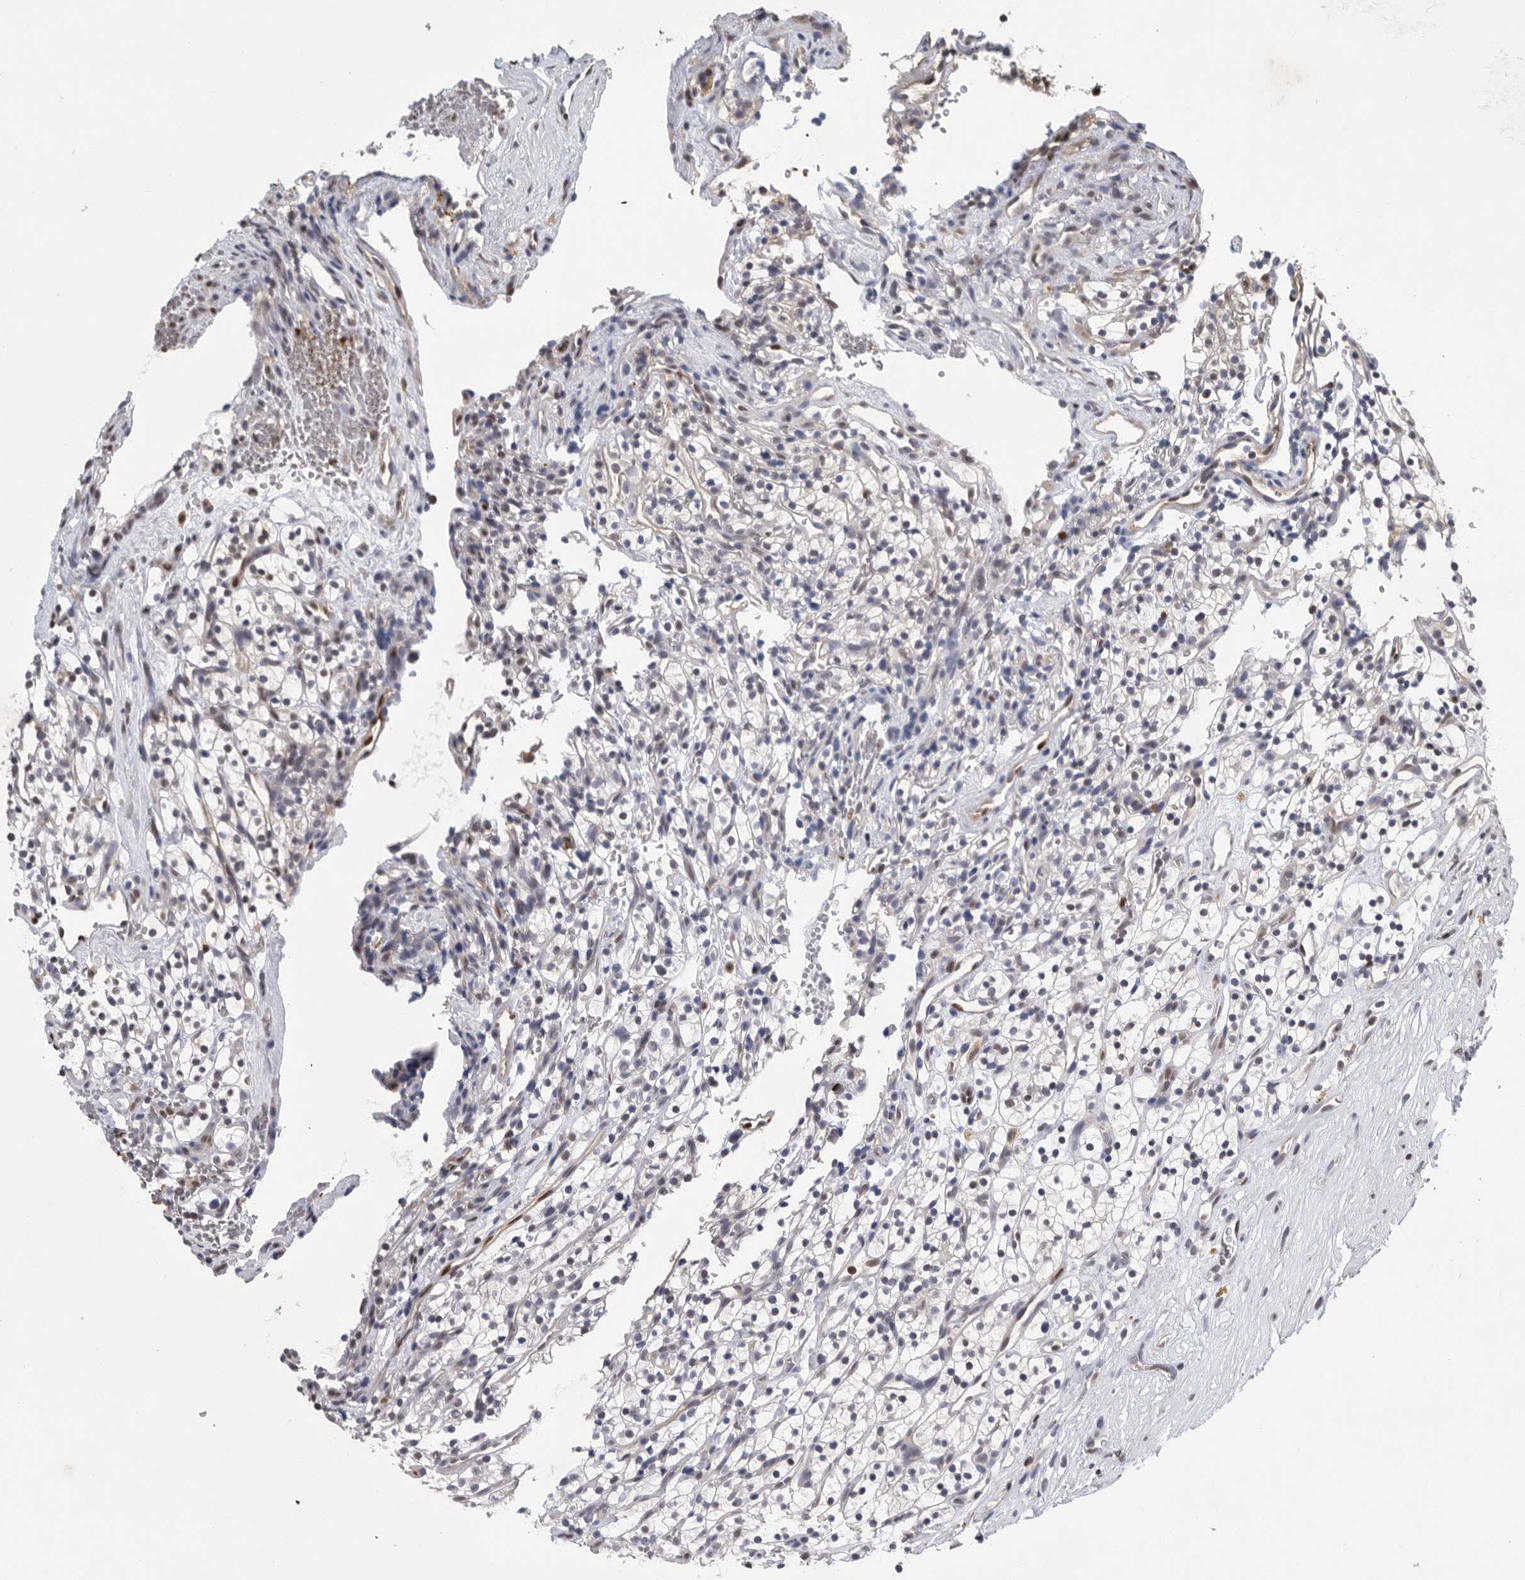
{"staining": {"intensity": "weak", "quantity": "<25%", "location": "nuclear"}, "tissue": "renal cancer", "cell_type": "Tumor cells", "image_type": "cancer", "snomed": [{"axis": "morphology", "description": "Adenocarcinoma, NOS"}, {"axis": "topography", "description": "Kidney"}], "caption": "High power microscopy image of an IHC image of renal cancer, revealing no significant positivity in tumor cells.", "gene": "PDCD4", "patient": {"sex": "female", "age": 57}}